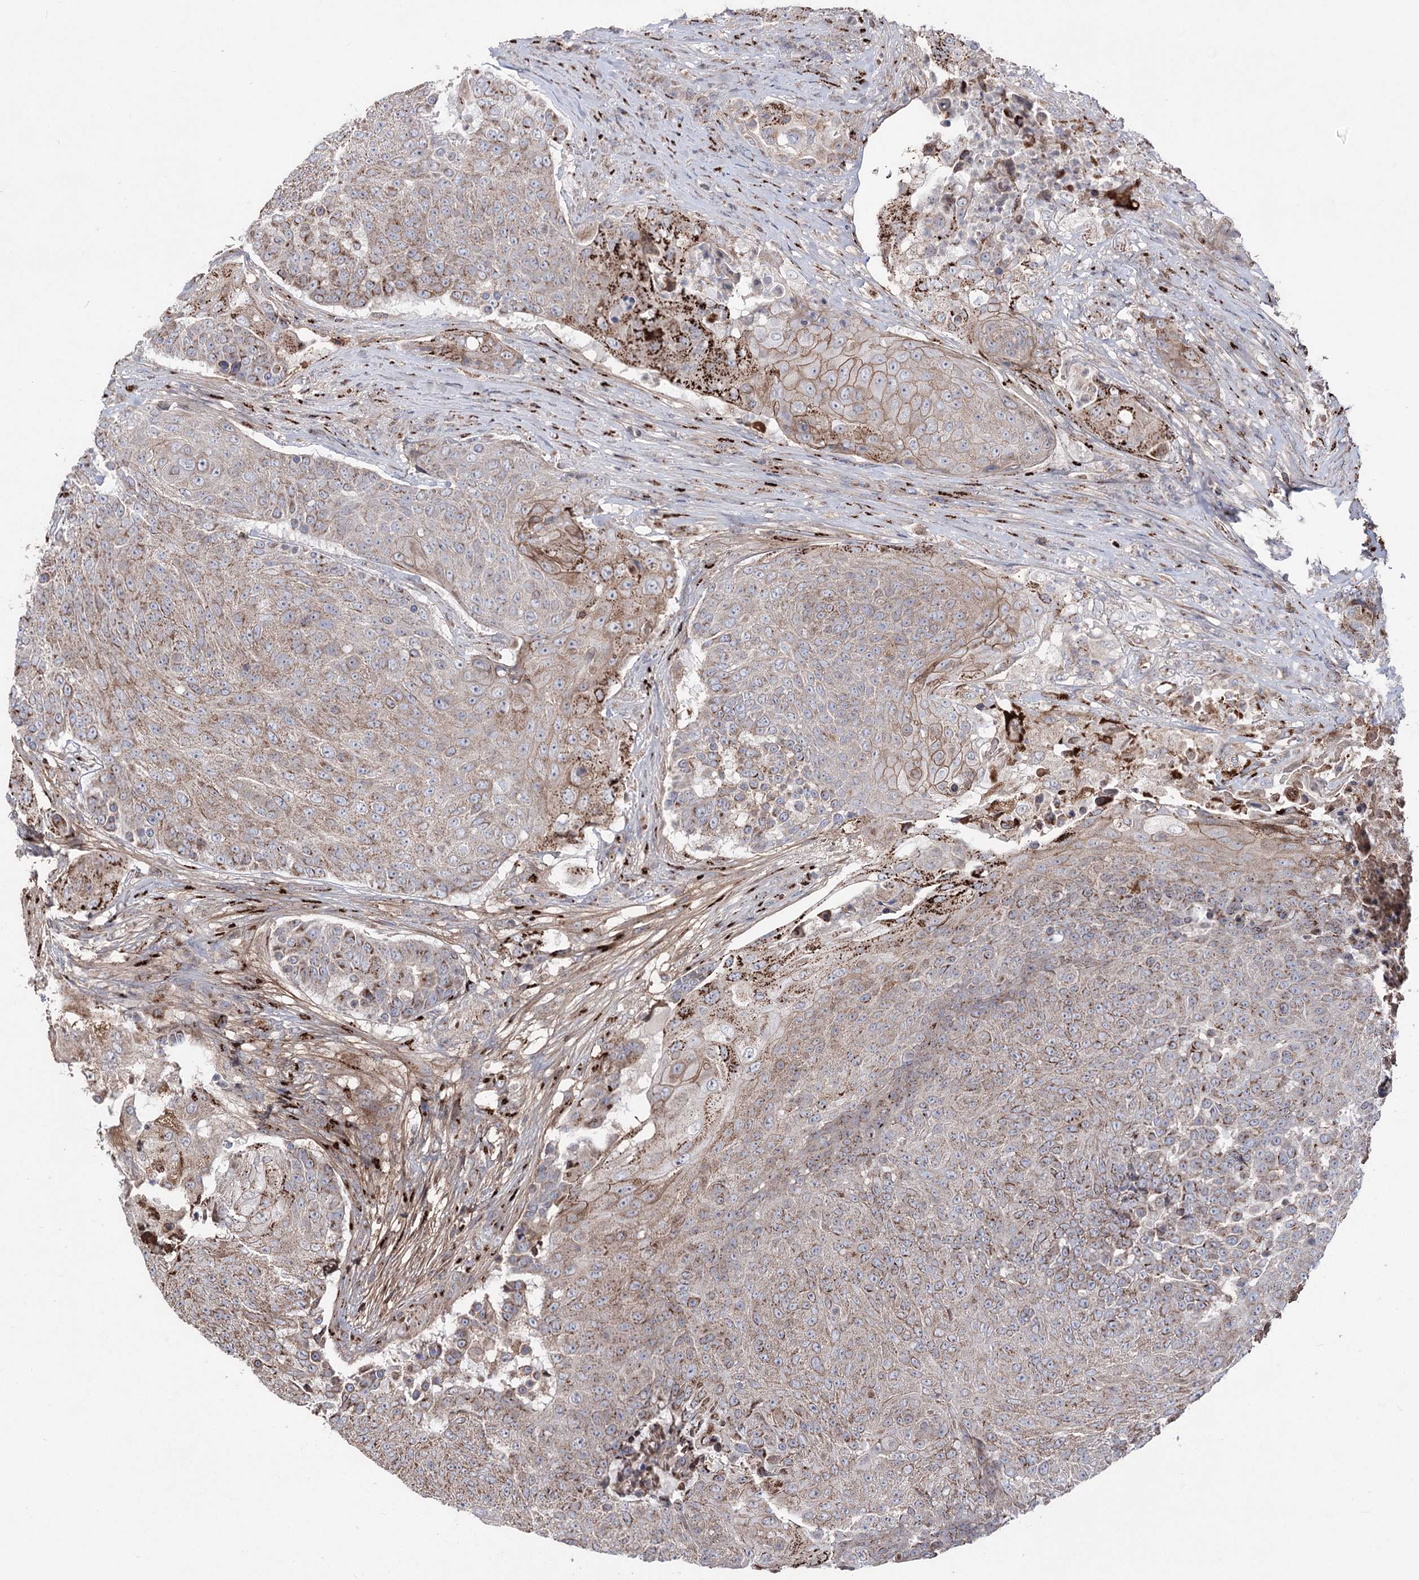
{"staining": {"intensity": "strong", "quantity": "25%-75%", "location": "cytoplasmic/membranous"}, "tissue": "urothelial cancer", "cell_type": "Tumor cells", "image_type": "cancer", "snomed": [{"axis": "morphology", "description": "Urothelial carcinoma, High grade"}, {"axis": "topography", "description": "Urinary bladder"}], "caption": "Tumor cells exhibit high levels of strong cytoplasmic/membranous expression in about 25%-75% of cells in urothelial carcinoma (high-grade). The staining was performed using DAB to visualize the protein expression in brown, while the nuclei were stained in blue with hematoxylin (Magnification: 20x).", "gene": "ARHGAP20", "patient": {"sex": "female", "age": 63}}